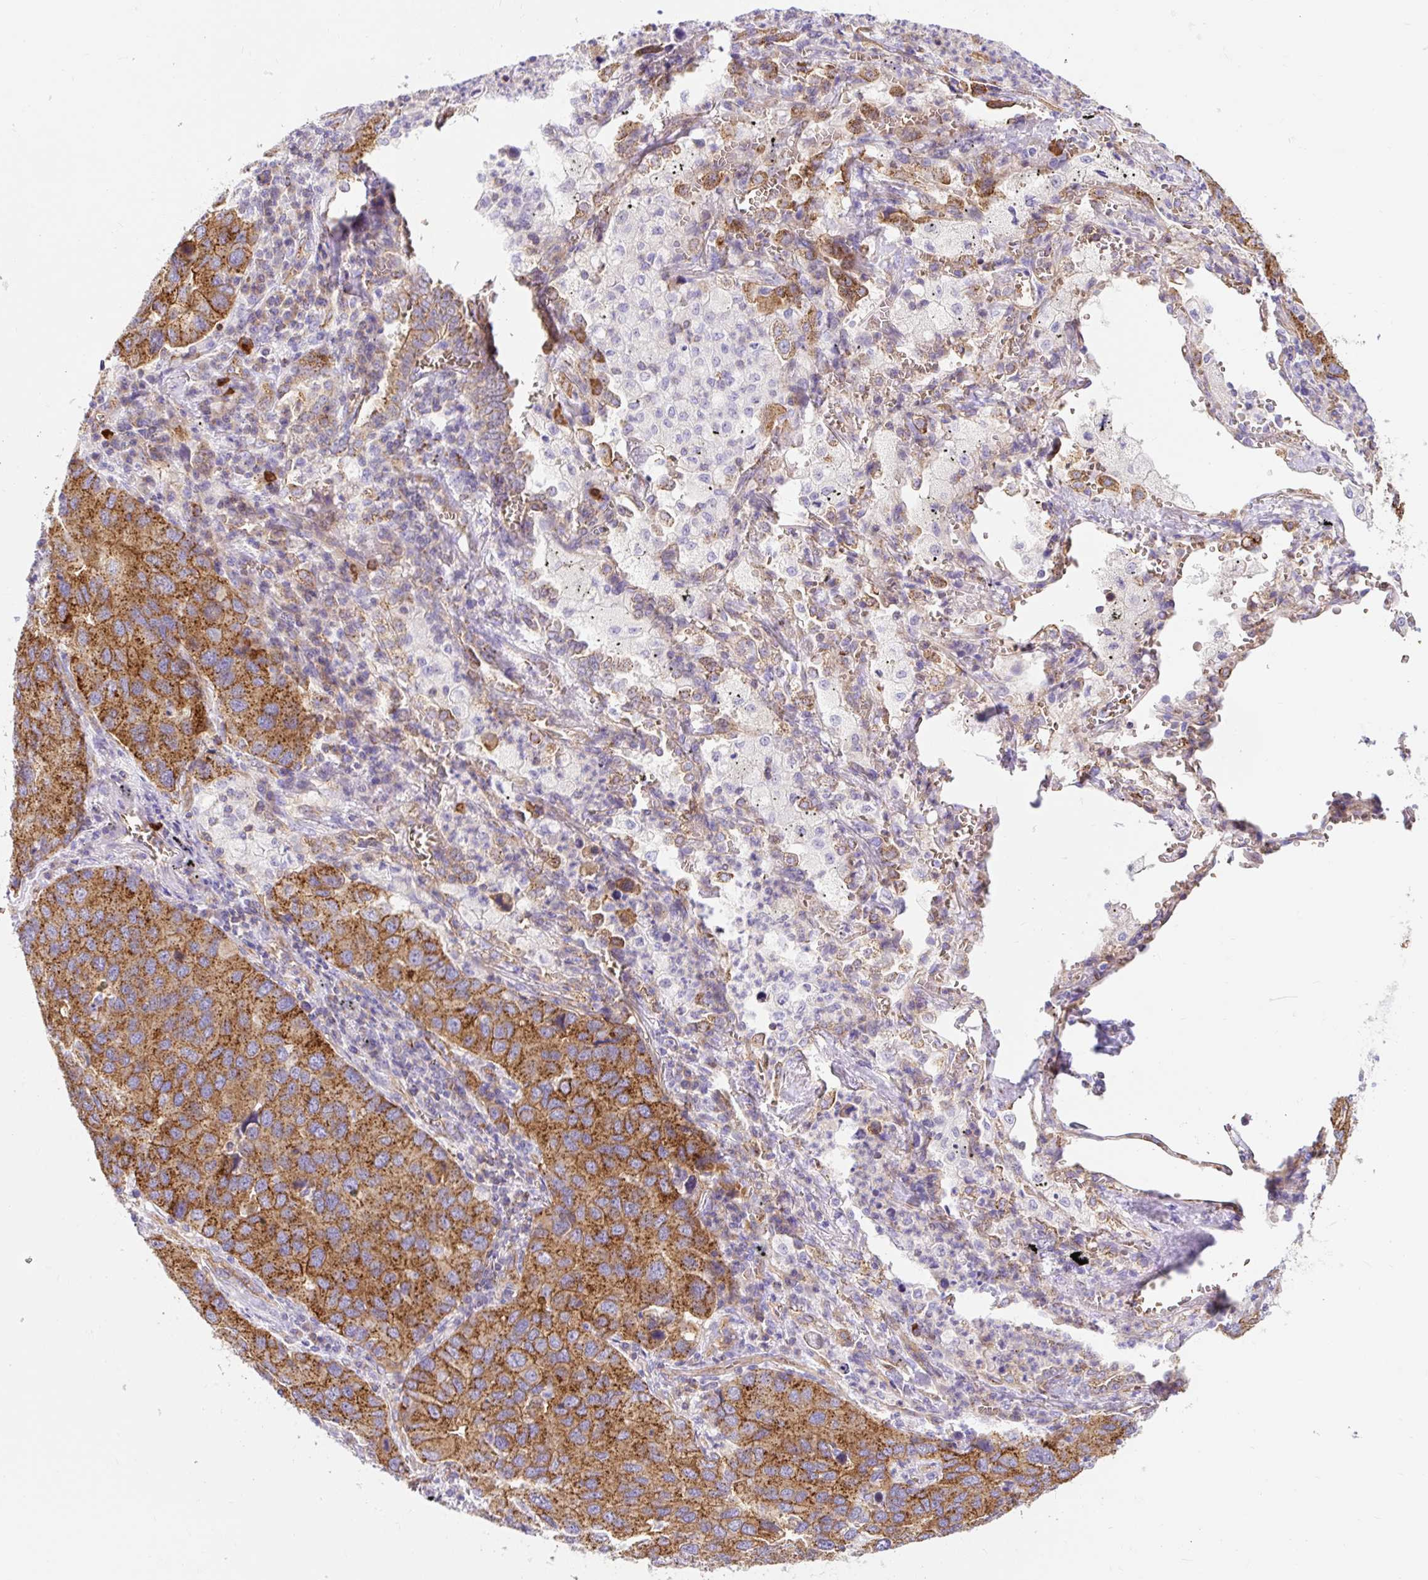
{"staining": {"intensity": "strong", "quantity": ">75%", "location": "cytoplasmic/membranous"}, "tissue": "lung cancer", "cell_type": "Tumor cells", "image_type": "cancer", "snomed": [{"axis": "morphology", "description": "Aneuploidy"}, {"axis": "morphology", "description": "Adenocarcinoma, NOS"}, {"axis": "topography", "description": "Lymph node"}, {"axis": "topography", "description": "Lung"}], "caption": "A histopathology image showing strong cytoplasmic/membranous positivity in about >75% of tumor cells in lung cancer (adenocarcinoma), as visualized by brown immunohistochemical staining.", "gene": "HIP1R", "patient": {"sex": "female", "age": 74}}